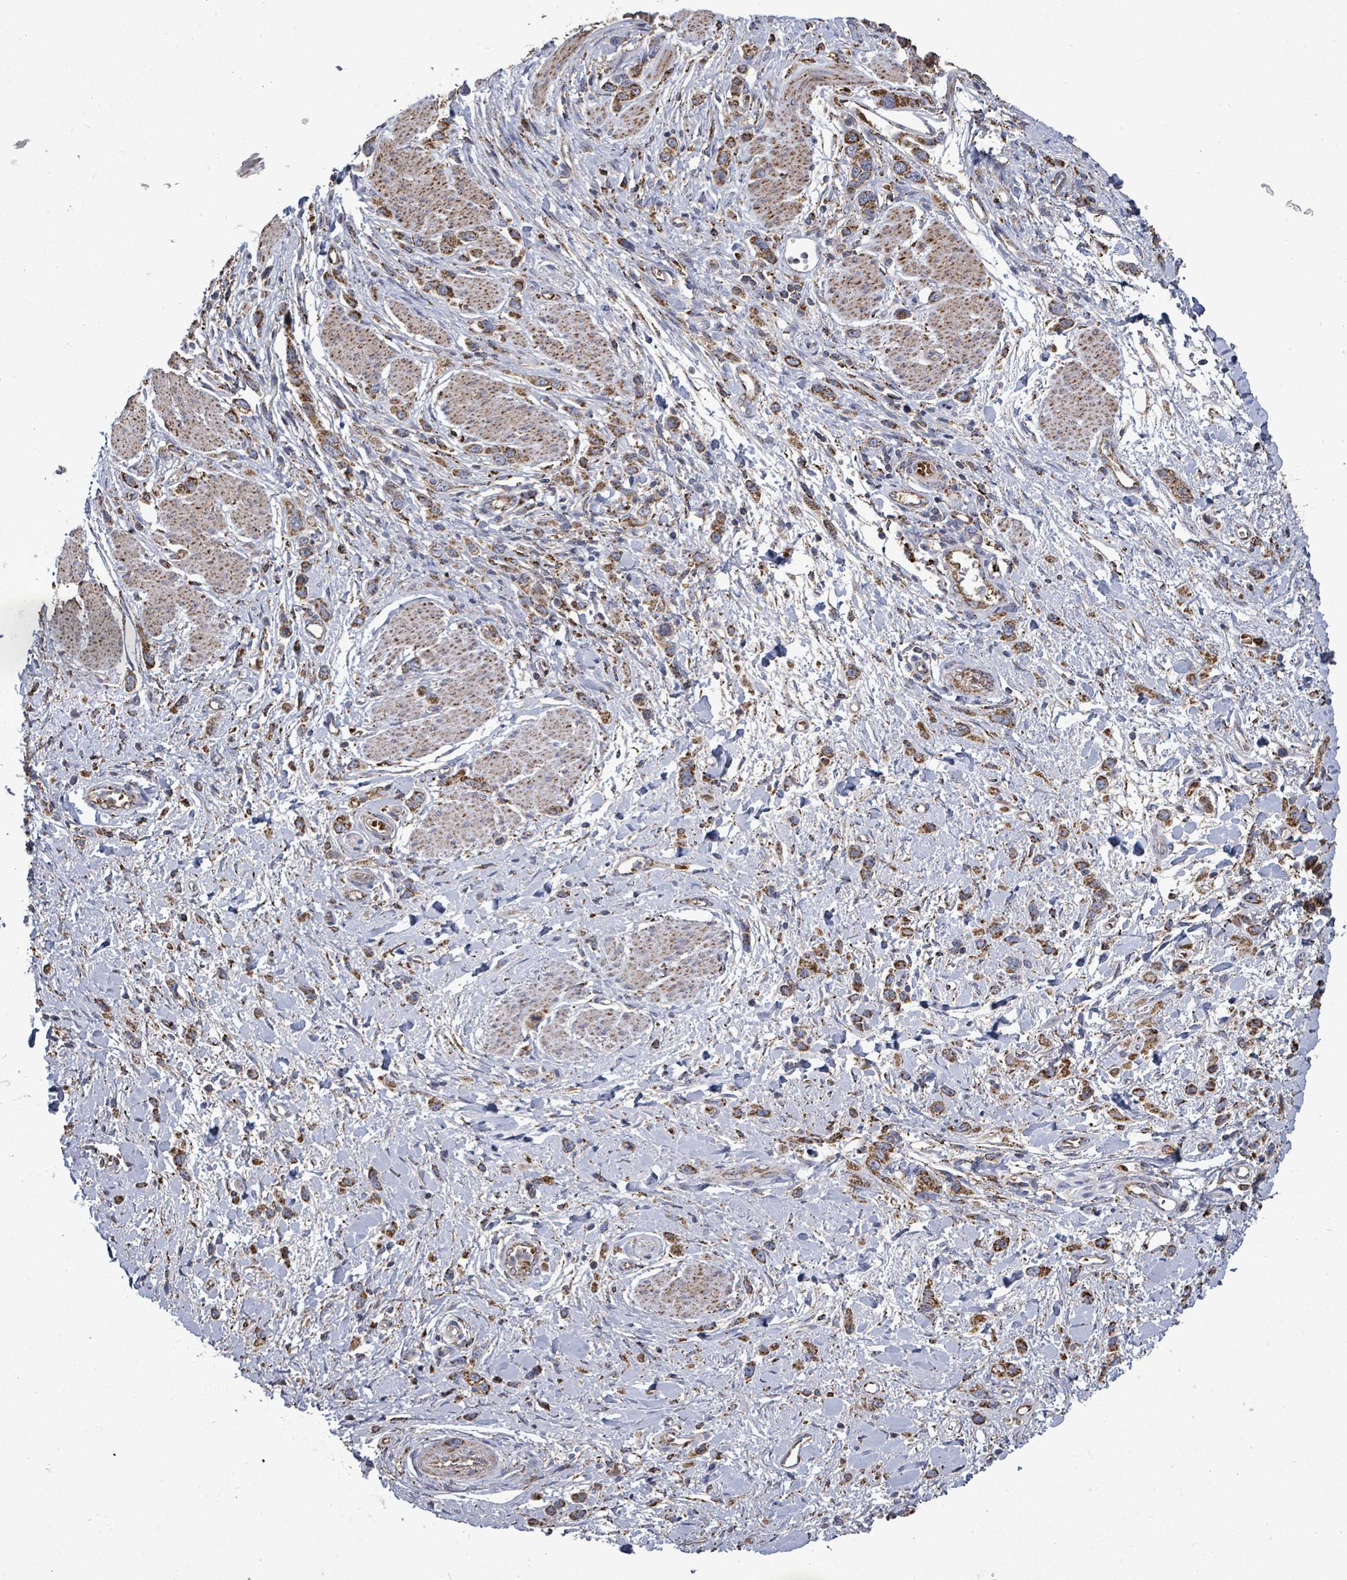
{"staining": {"intensity": "strong", "quantity": ">75%", "location": "cytoplasmic/membranous"}, "tissue": "stomach cancer", "cell_type": "Tumor cells", "image_type": "cancer", "snomed": [{"axis": "morphology", "description": "Adenocarcinoma, NOS"}, {"axis": "topography", "description": "Stomach"}], "caption": "Immunohistochemistry (IHC) (DAB (3,3'-diaminobenzidine)) staining of human adenocarcinoma (stomach) shows strong cytoplasmic/membranous protein expression in about >75% of tumor cells. The staining is performed using DAB brown chromogen to label protein expression. The nuclei are counter-stained blue using hematoxylin.", "gene": "MTMR12", "patient": {"sex": "female", "age": 65}}